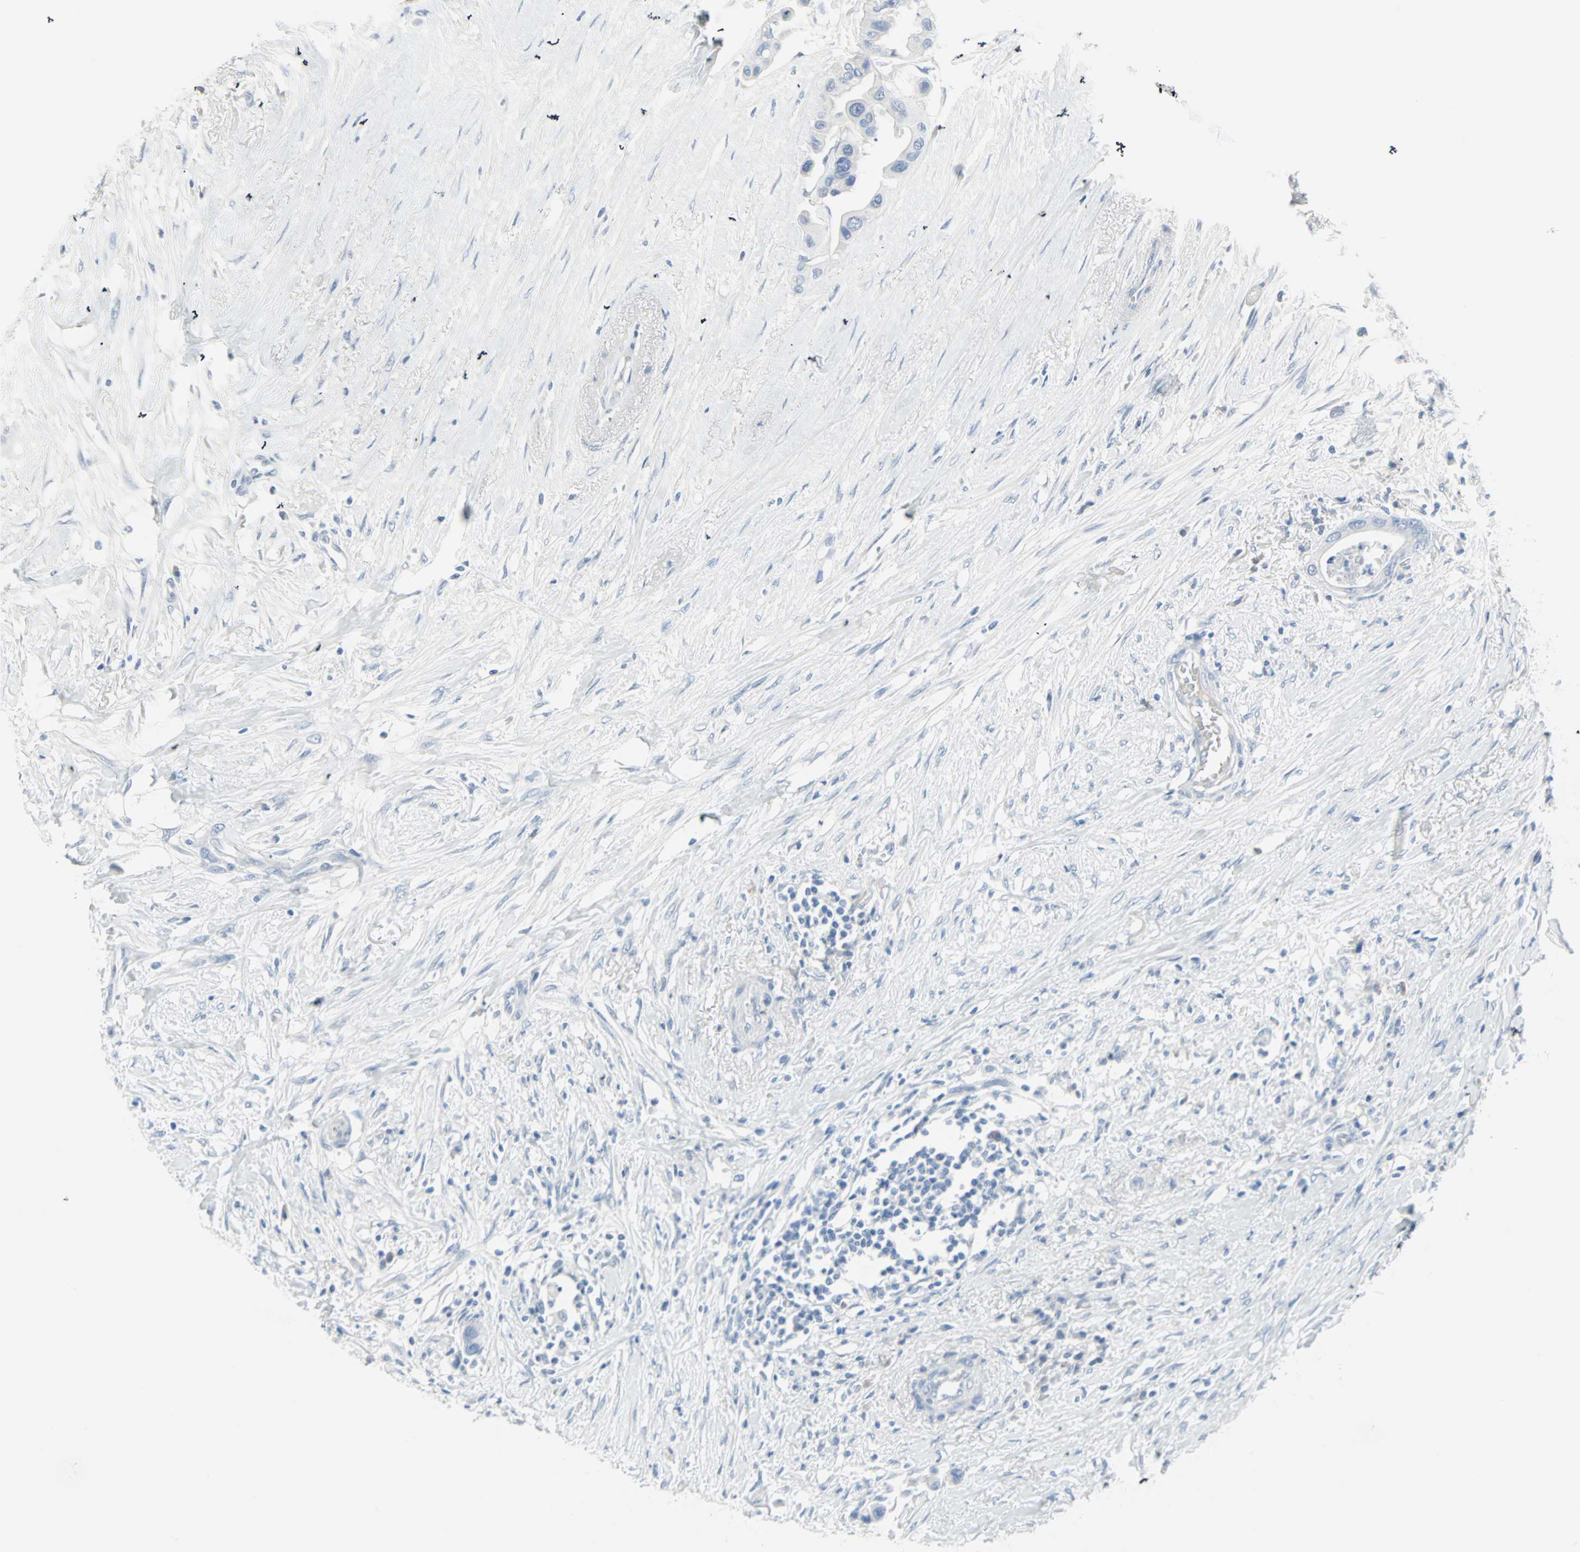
{"staining": {"intensity": "negative", "quantity": "none", "location": "none"}, "tissue": "colorectal cancer", "cell_type": "Tumor cells", "image_type": "cancer", "snomed": [{"axis": "morphology", "description": "Normal tissue, NOS"}, {"axis": "morphology", "description": "Adenocarcinoma, NOS"}, {"axis": "topography", "description": "Colon"}], "caption": "An image of colorectal adenocarcinoma stained for a protein shows no brown staining in tumor cells.", "gene": "STX1A", "patient": {"sex": "male", "age": 82}}